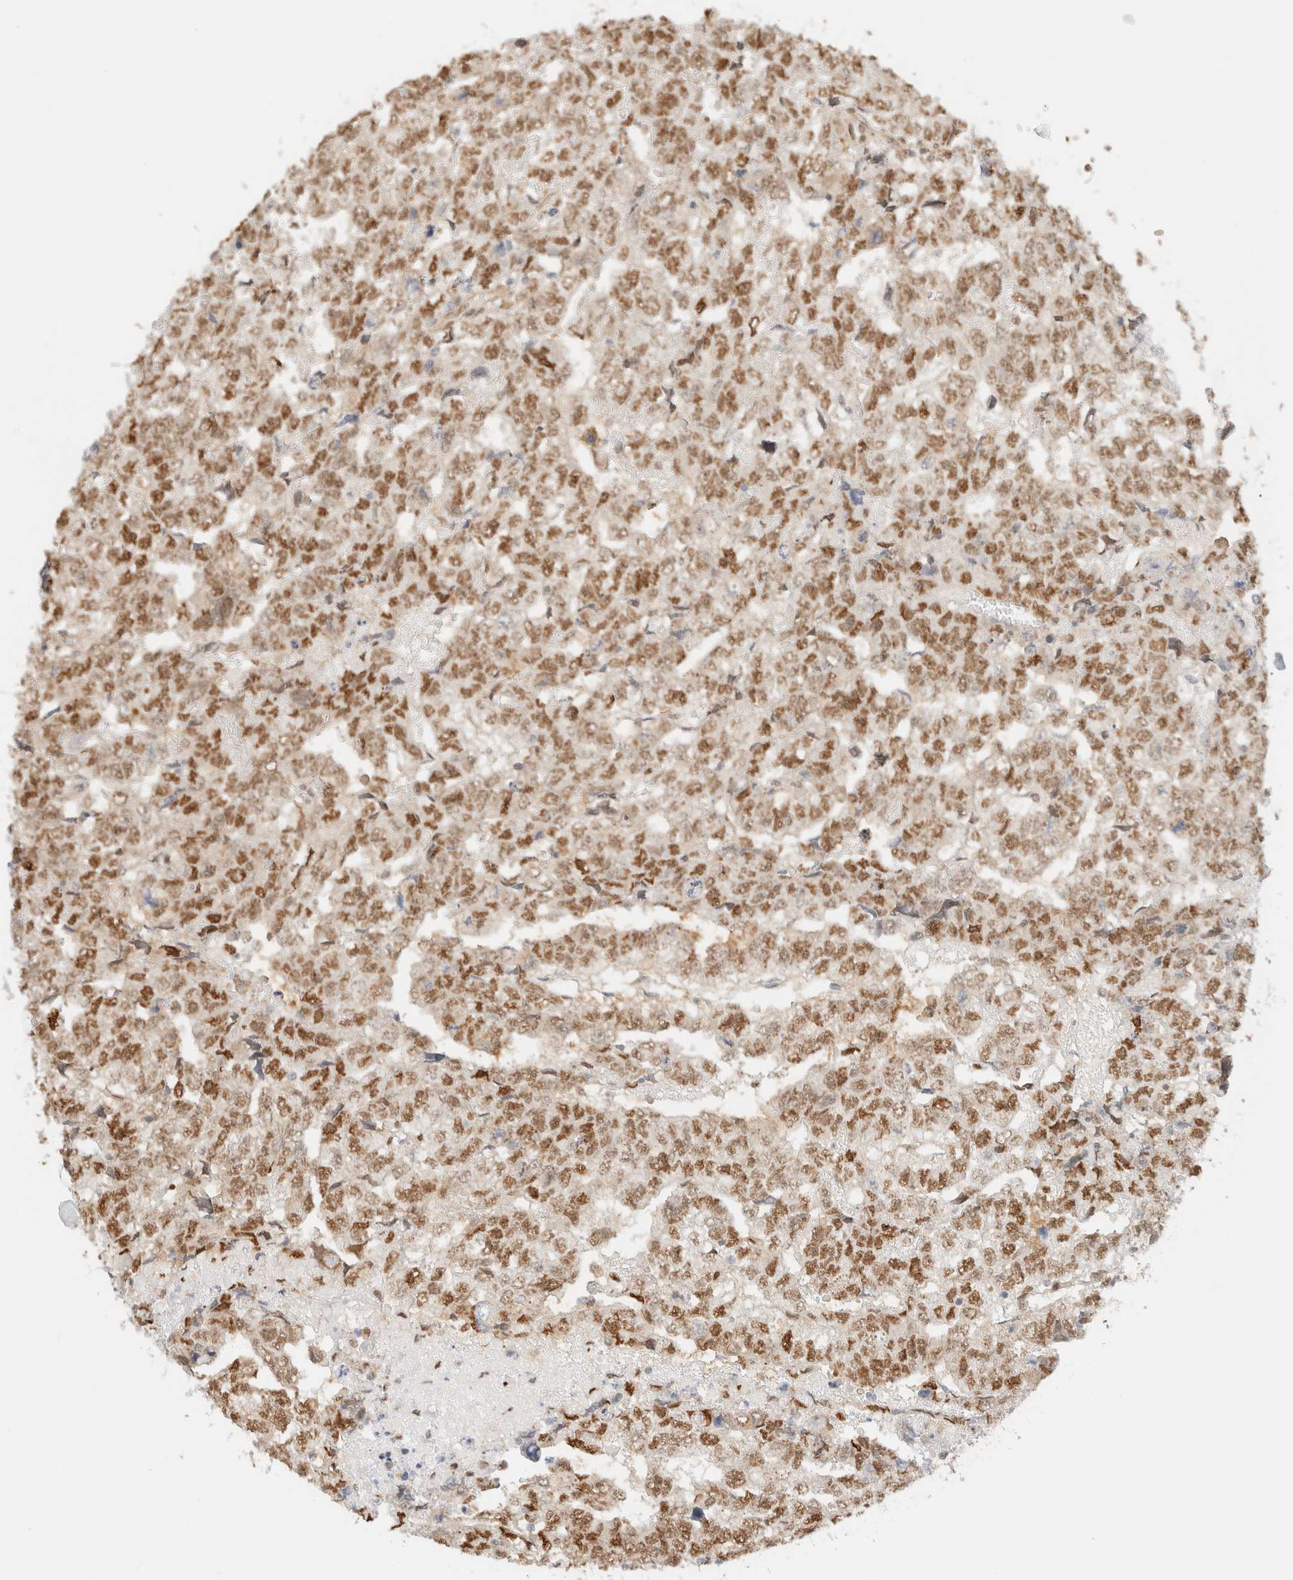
{"staining": {"intensity": "moderate", "quantity": ">75%", "location": "nuclear"}, "tissue": "testis cancer", "cell_type": "Tumor cells", "image_type": "cancer", "snomed": [{"axis": "morphology", "description": "Carcinoma, Embryonal, NOS"}, {"axis": "topography", "description": "Testis"}], "caption": "Moderate nuclear staining for a protein is present in approximately >75% of tumor cells of embryonal carcinoma (testis) using IHC.", "gene": "ARID5A", "patient": {"sex": "male", "age": 36}}